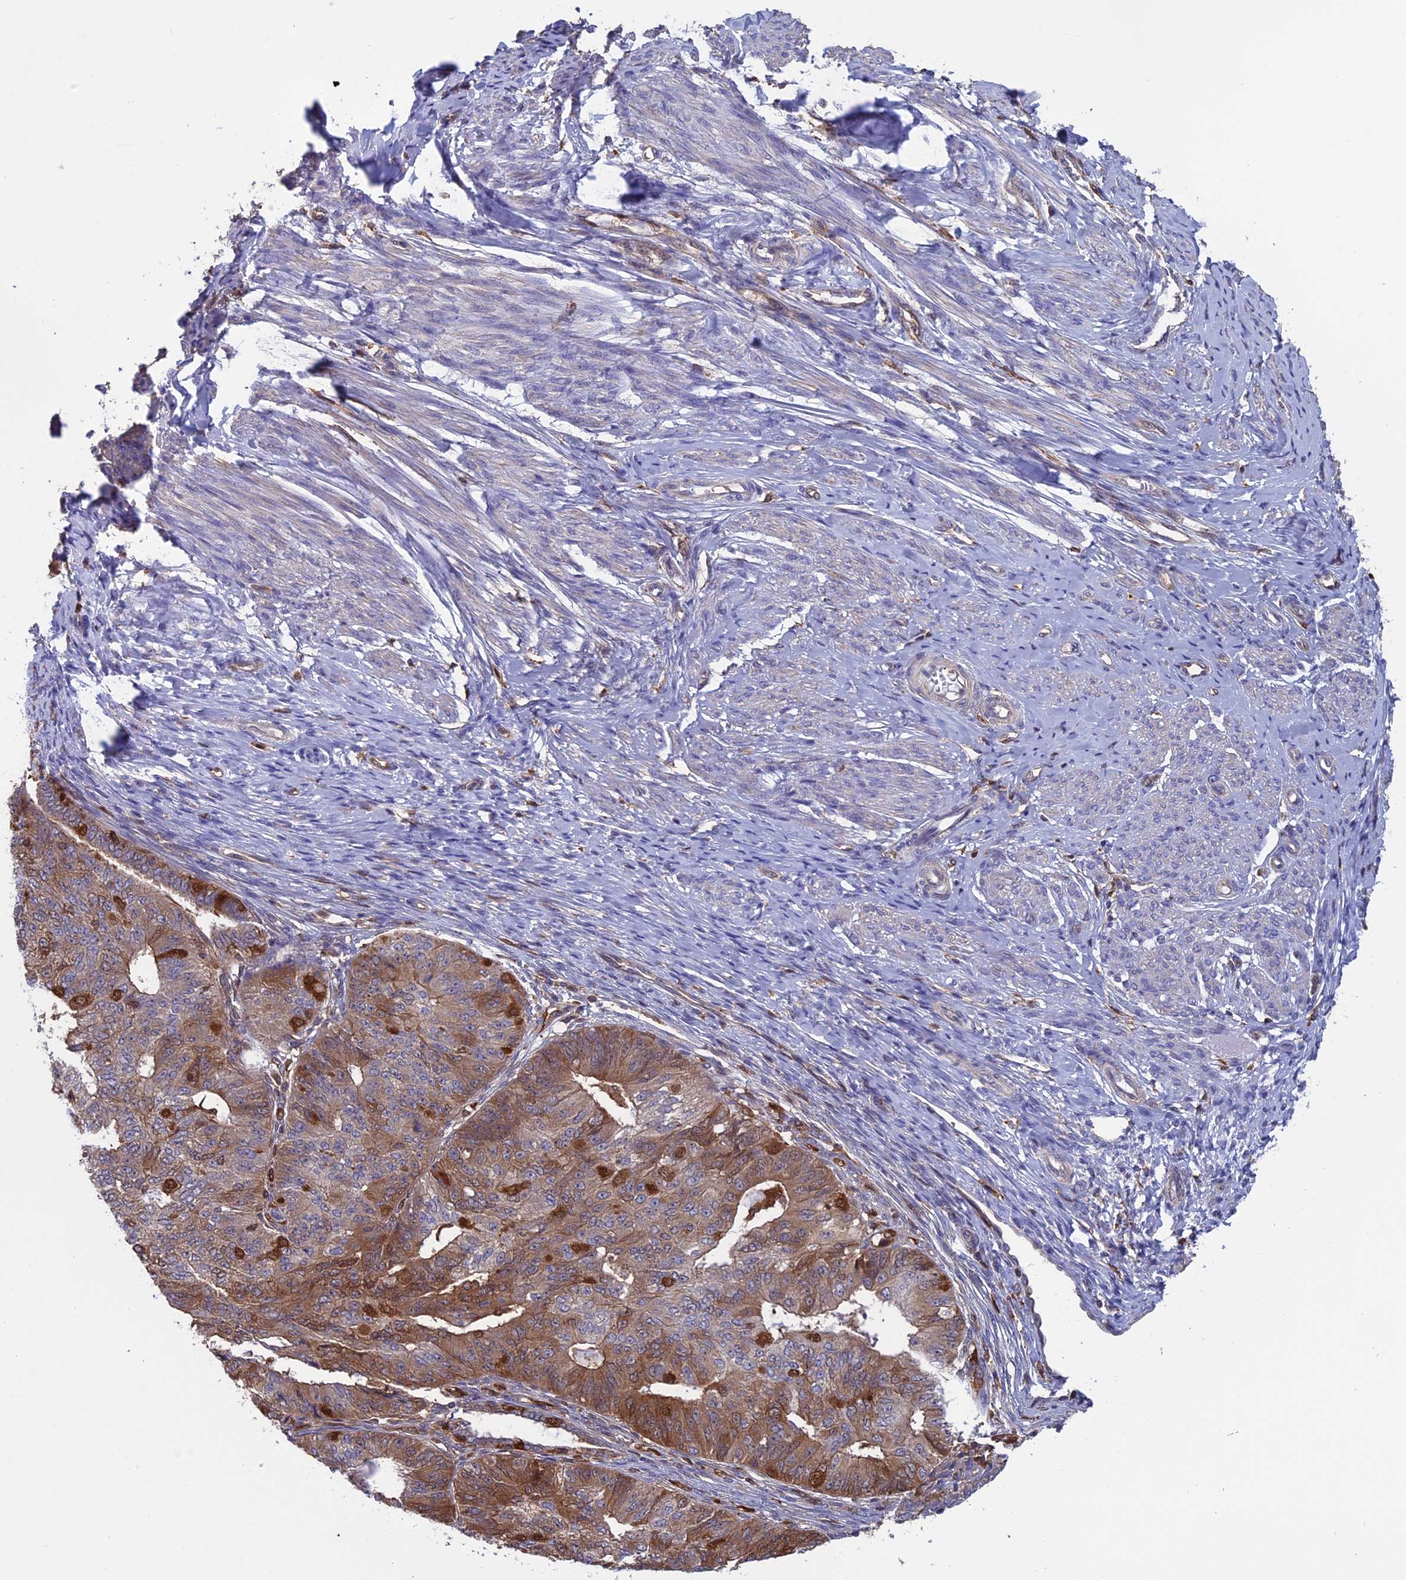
{"staining": {"intensity": "moderate", "quantity": "25%-75%", "location": "cytoplasmic/membranous"}, "tissue": "endometrial cancer", "cell_type": "Tumor cells", "image_type": "cancer", "snomed": [{"axis": "morphology", "description": "Adenocarcinoma, NOS"}, {"axis": "topography", "description": "Endometrium"}], "caption": "The immunohistochemical stain shows moderate cytoplasmic/membranous positivity in tumor cells of endometrial cancer tissue.", "gene": "ARHGAP18", "patient": {"sex": "female", "age": 32}}